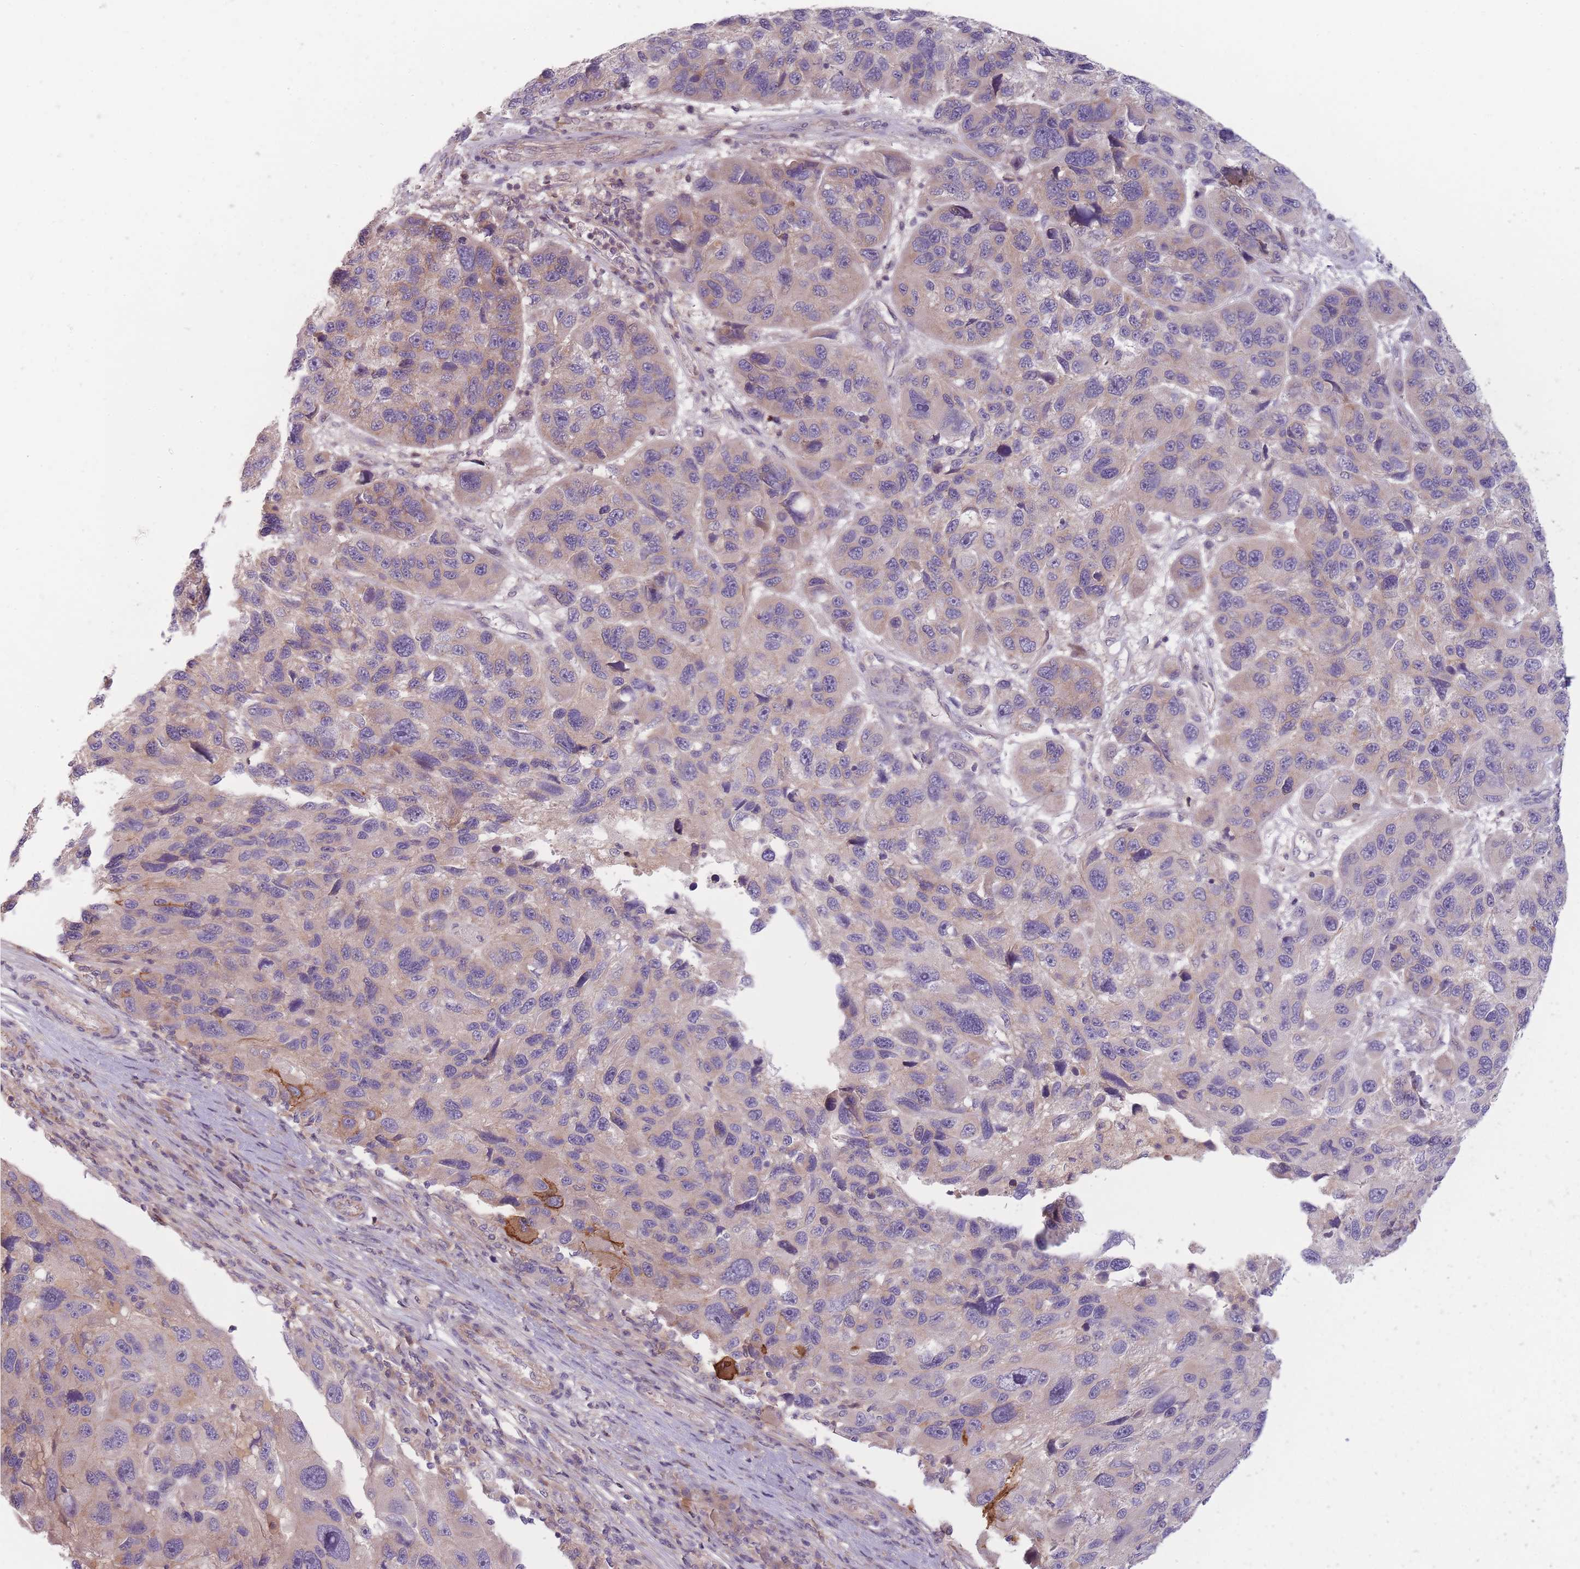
{"staining": {"intensity": "weak", "quantity": "<25%", "location": "cytoplasmic/membranous"}, "tissue": "melanoma", "cell_type": "Tumor cells", "image_type": "cancer", "snomed": [{"axis": "morphology", "description": "Malignant melanoma, NOS"}, {"axis": "topography", "description": "Skin"}], "caption": "Protein analysis of melanoma displays no significant positivity in tumor cells. (Brightfield microscopy of DAB IHC at high magnification).", "gene": "NT5DC2", "patient": {"sex": "male", "age": 53}}